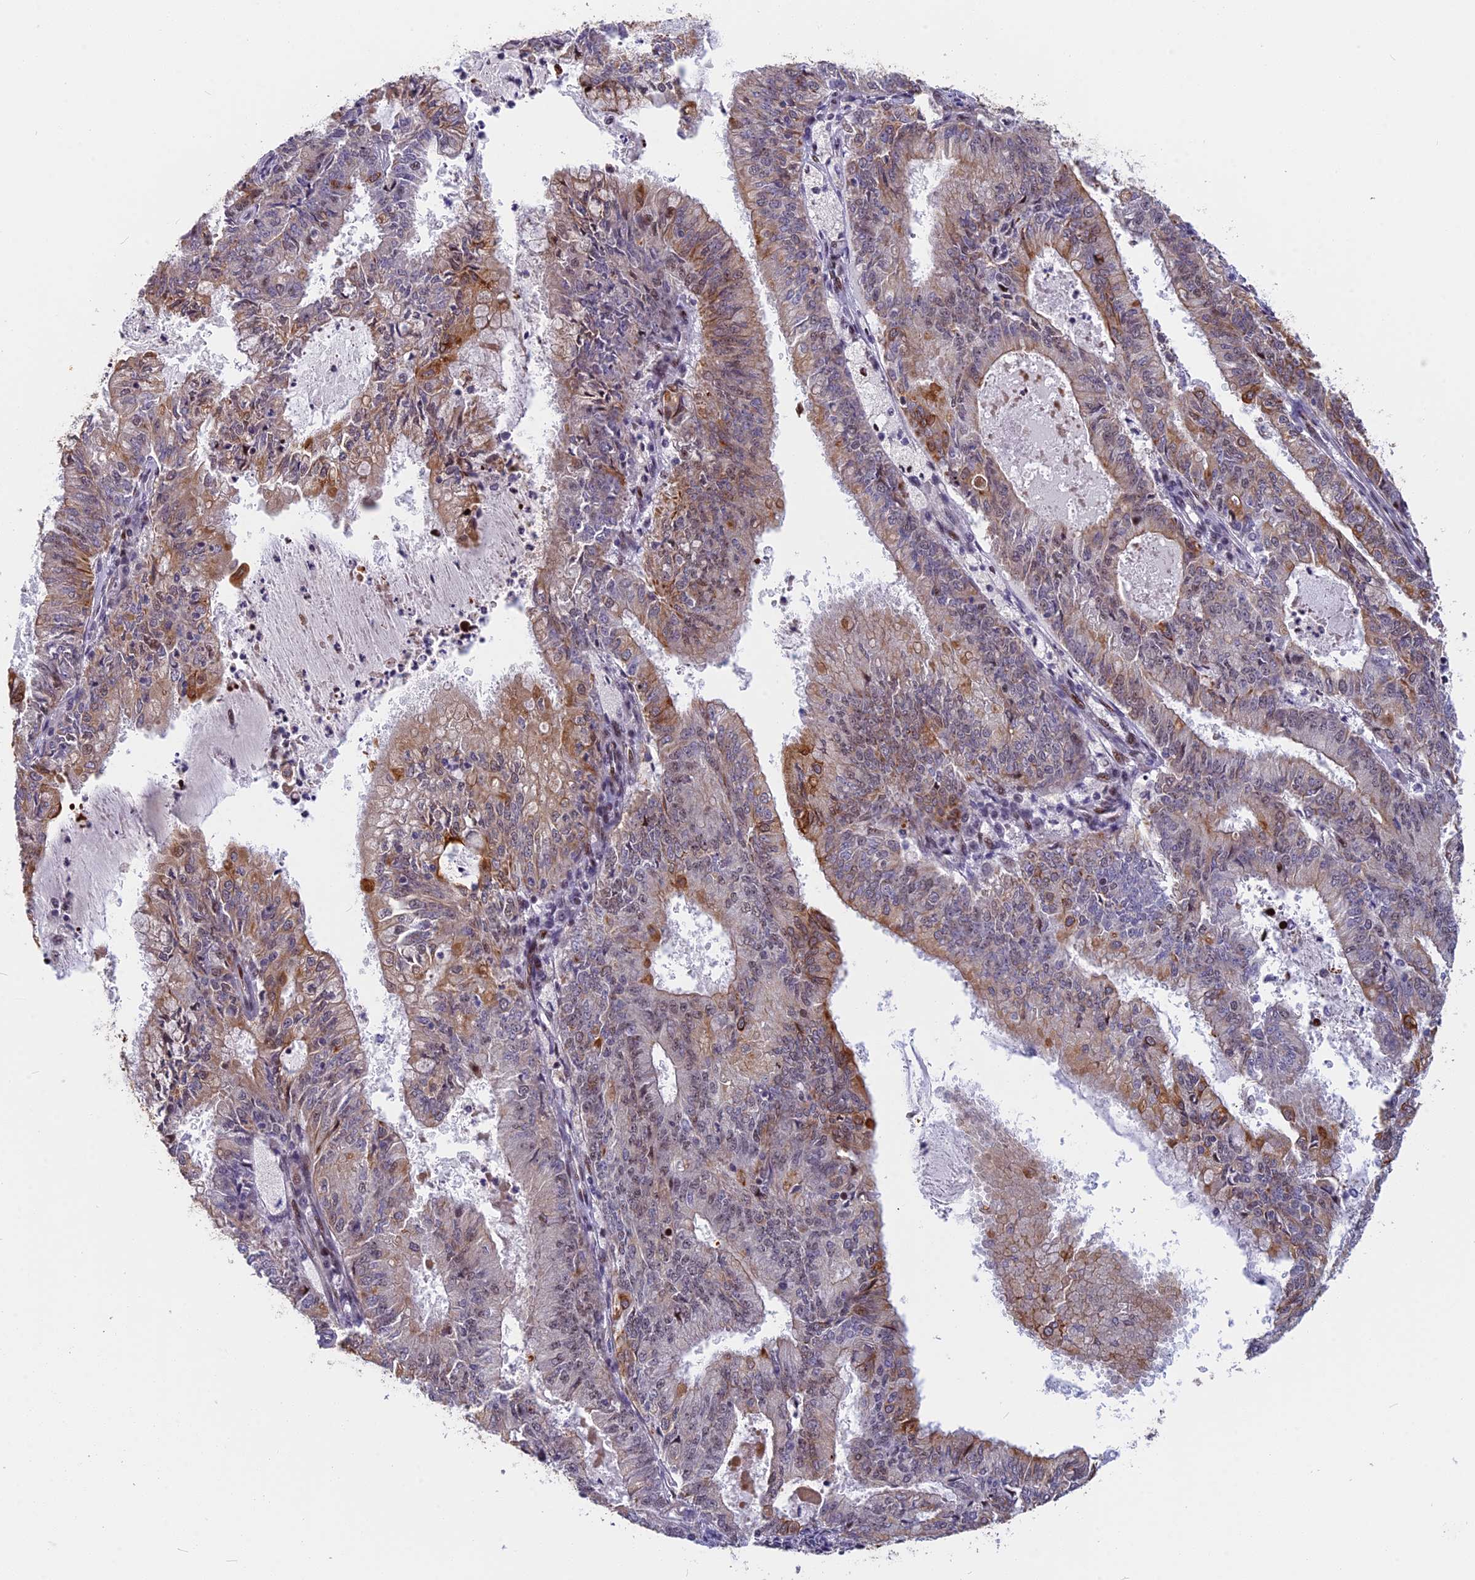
{"staining": {"intensity": "moderate", "quantity": "<25%", "location": "cytoplasmic/membranous"}, "tissue": "endometrial cancer", "cell_type": "Tumor cells", "image_type": "cancer", "snomed": [{"axis": "morphology", "description": "Adenocarcinoma, NOS"}, {"axis": "topography", "description": "Endometrium"}], "caption": "Protein expression analysis of human endometrial cancer reveals moderate cytoplasmic/membranous positivity in about <25% of tumor cells.", "gene": "ANKRD34B", "patient": {"sex": "female", "age": 57}}